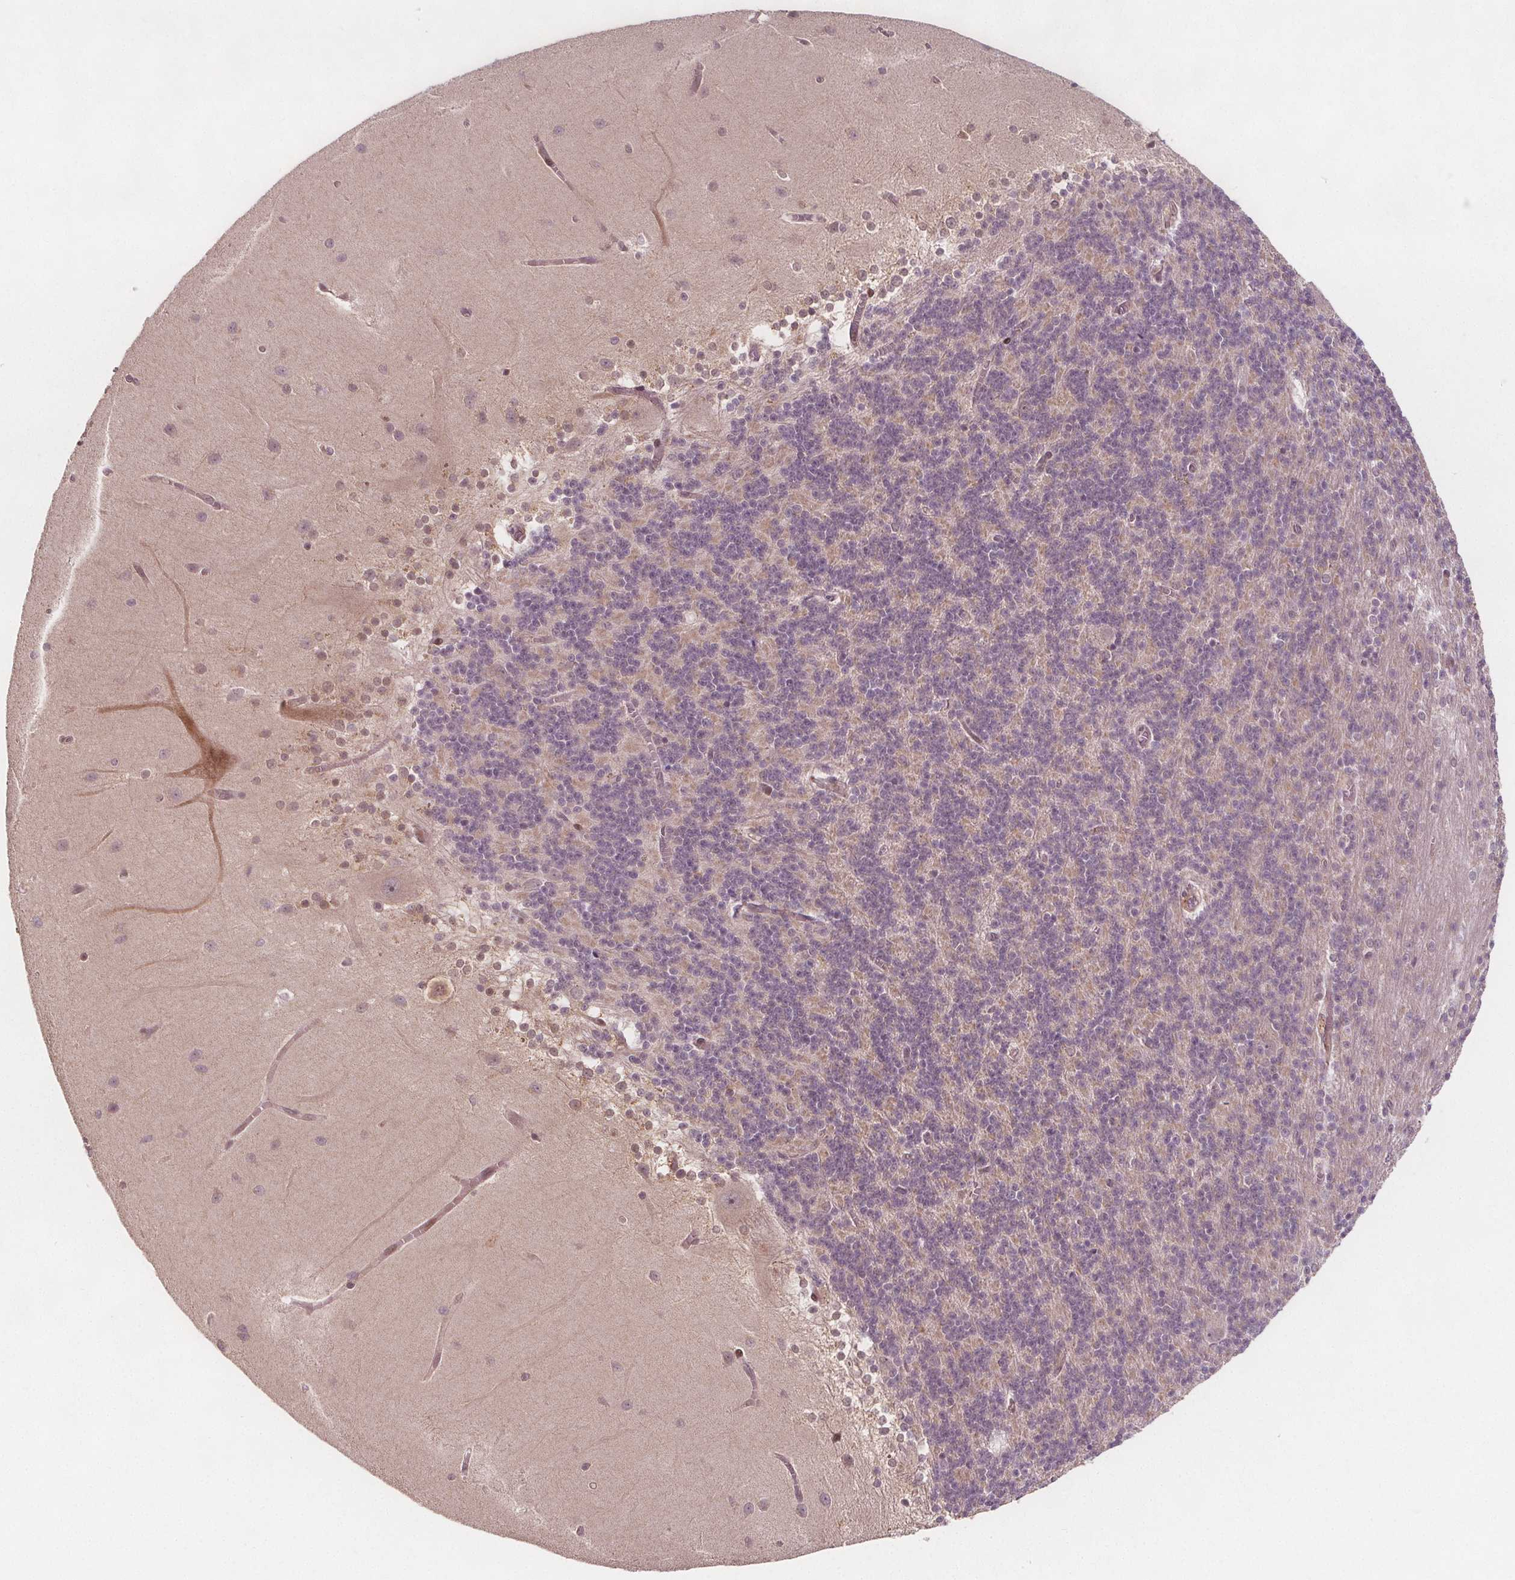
{"staining": {"intensity": "negative", "quantity": "none", "location": "none"}, "tissue": "cerebellum", "cell_type": "Cells in granular layer", "image_type": "normal", "snomed": [{"axis": "morphology", "description": "Normal tissue, NOS"}, {"axis": "topography", "description": "Cerebellum"}], "caption": "Human cerebellum stained for a protein using immunohistochemistry (IHC) exhibits no staining in cells in granular layer.", "gene": "AKT1S1", "patient": {"sex": "female", "age": 54}}